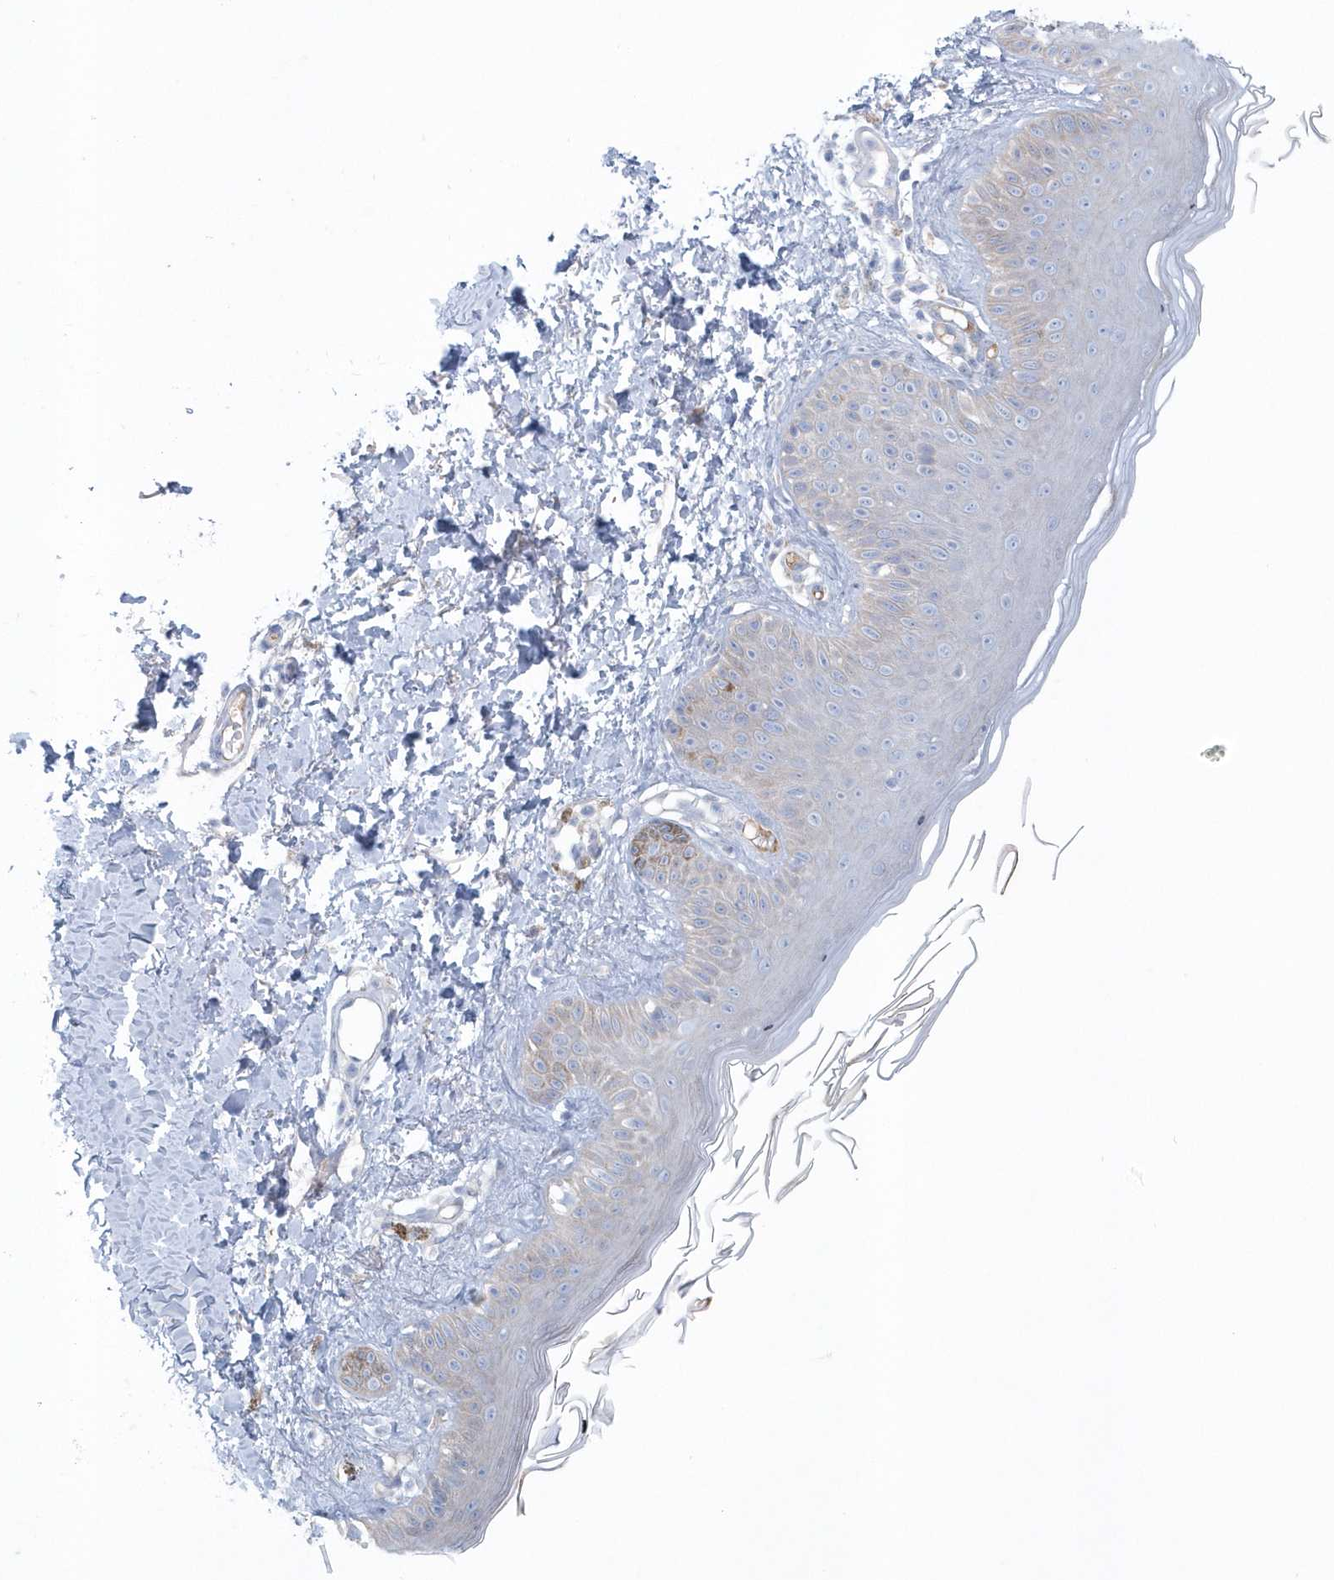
{"staining": {"intensity": "negative", "quantity": "none", "location": "none"}, "tissue": "skin", "cell_type": "Fibroblasts", "image_type": "normal", "snomed": [{"axis": "morphology", "description": "Normal tissue, NOS"}, {"axis": "topography", "description": "Skin"}], "caption": "IHC histopathology image of unremarkable skin: human skin stained with DAB exhibits no significant protein staining in fibroblasts.", "gene": "SPATA18", "patient": {"sex": "male", "age": 52}}